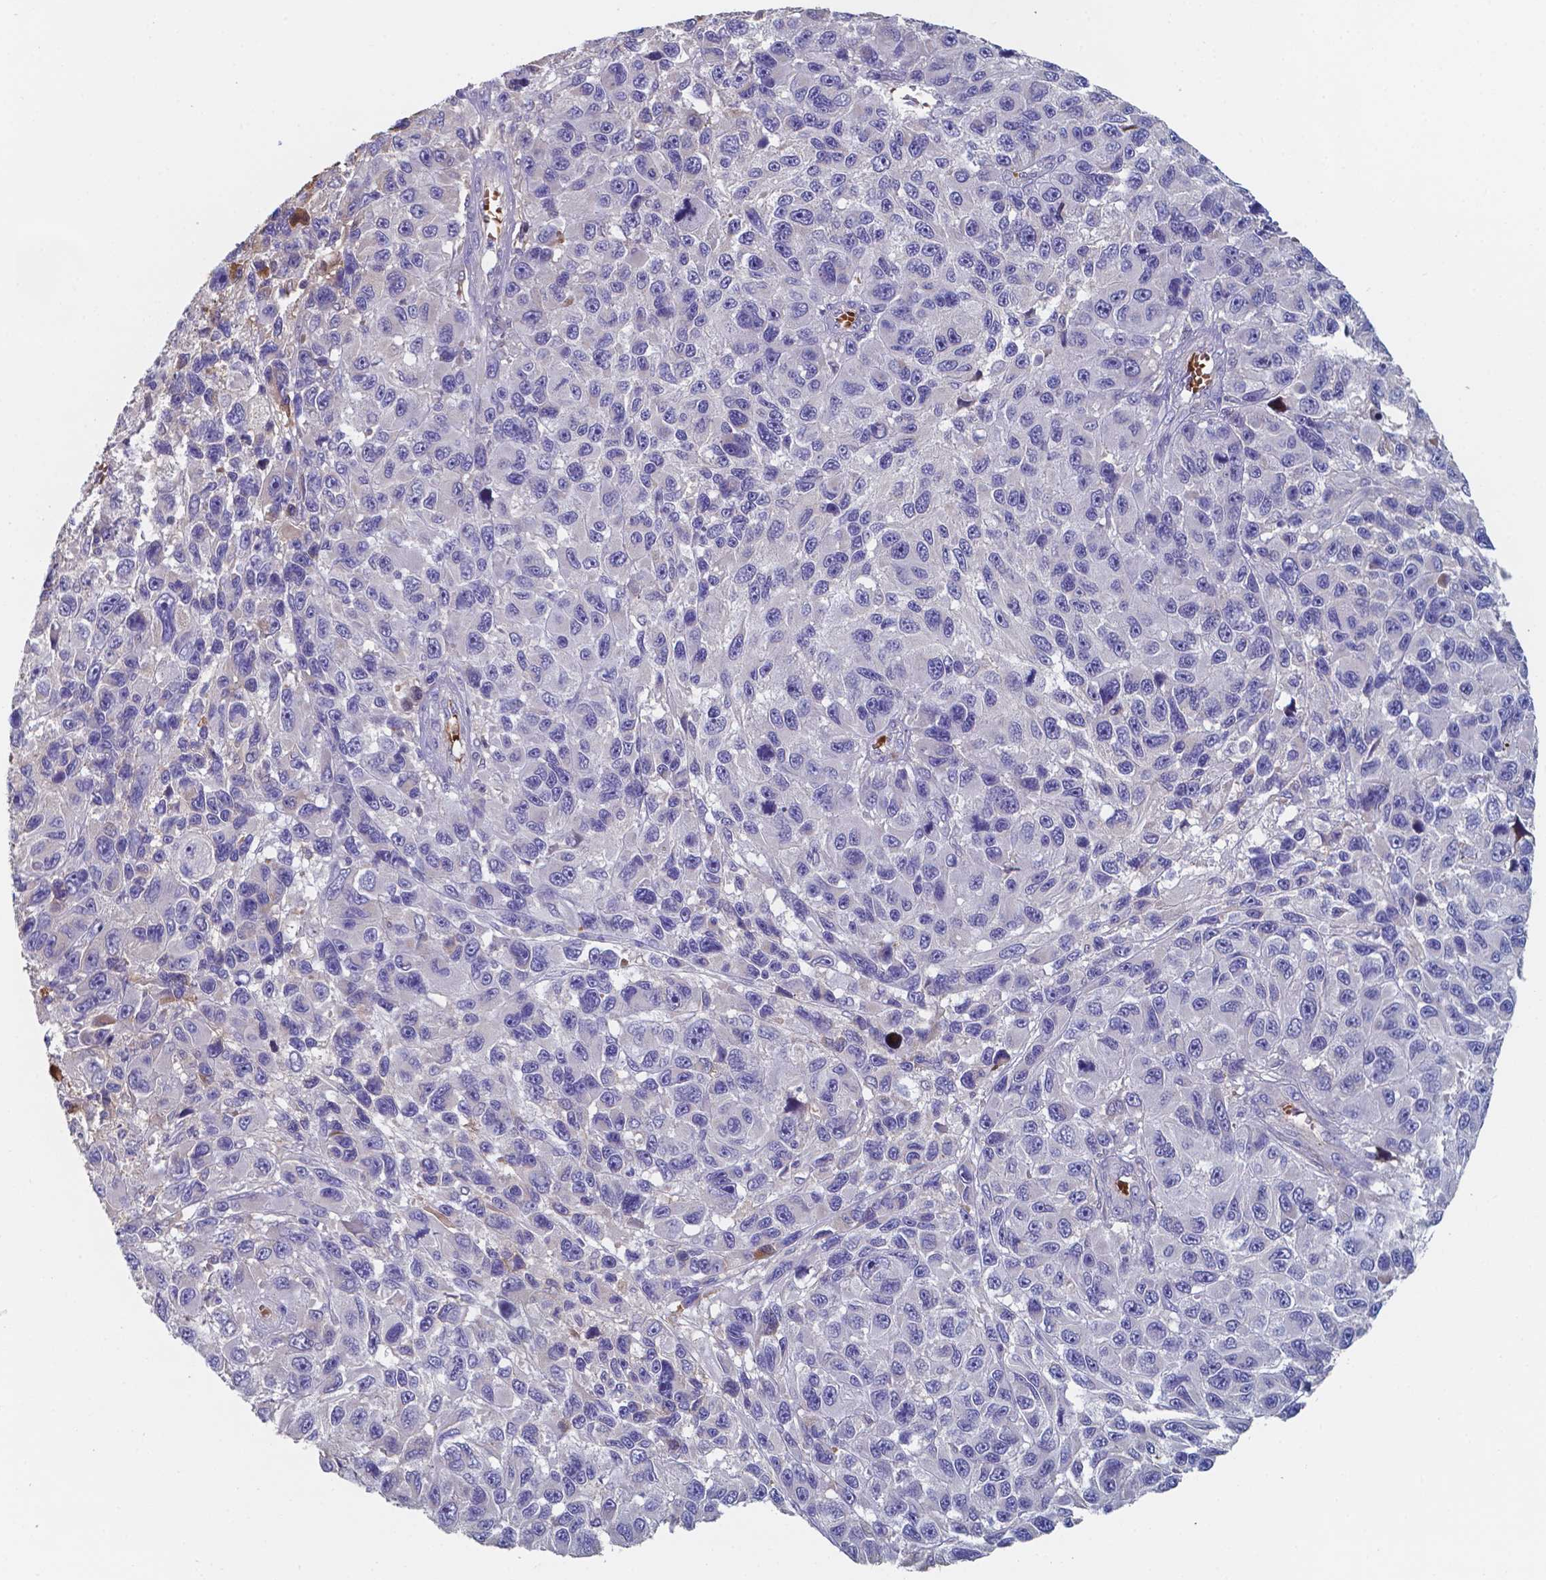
{"staining": {"intensity": "negative", "quantity": "none", "location": "none"}, "tissue": "melanoma", "cell_type": "Tumor cells", "image_type": "cancer", "snomed": [{"axis": "morphology", "description": "Malignant melanoma, NOS"}, {"axis": "topography", "description": "Skin"}], "caption": "Immunohistochemical staining of malignant melanoma demonstrates no significant positivity in tumor cells.", "gene": "BTBD17", "patient": {"sex": "male", "age": 53}}